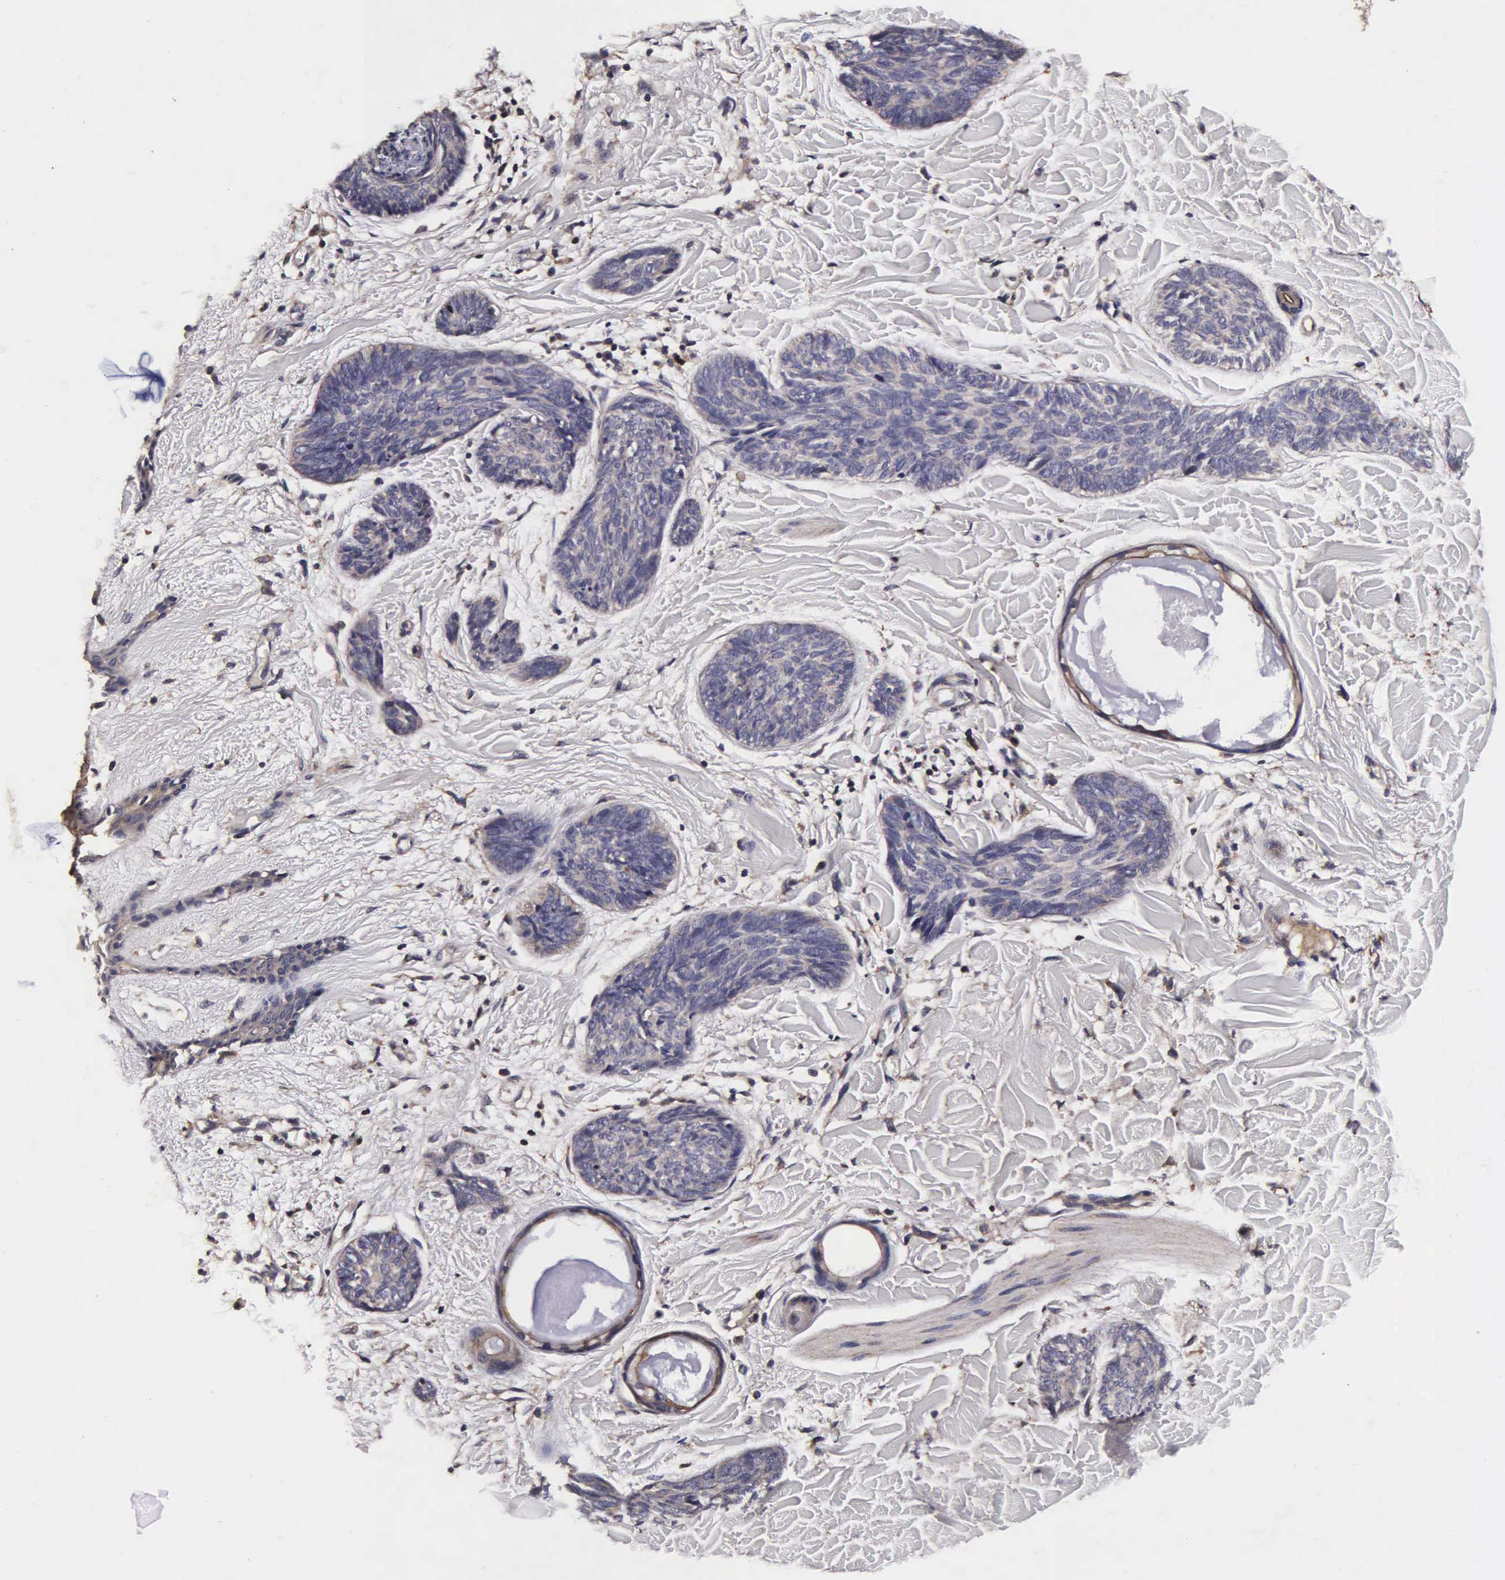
{"staining": {"intensity": "negative", "quantity": "none", "location": "none"}, "tissue": "skin cancer", "cell_type": "Tumor cells", "image_type": "cancer", "snomed": [{"axis": "morphology", "description": "Basal cell carcinoma"}, {"axis": "topography", "description": "Skin"}], "caption": "This is an immunohistochemistry (IHC) histopathology image of human basal cell carcinoma (skin). There is no expression in tumor cells.", "gene": "PSMA3", "patient": {"sex": "female", "age": 81}}